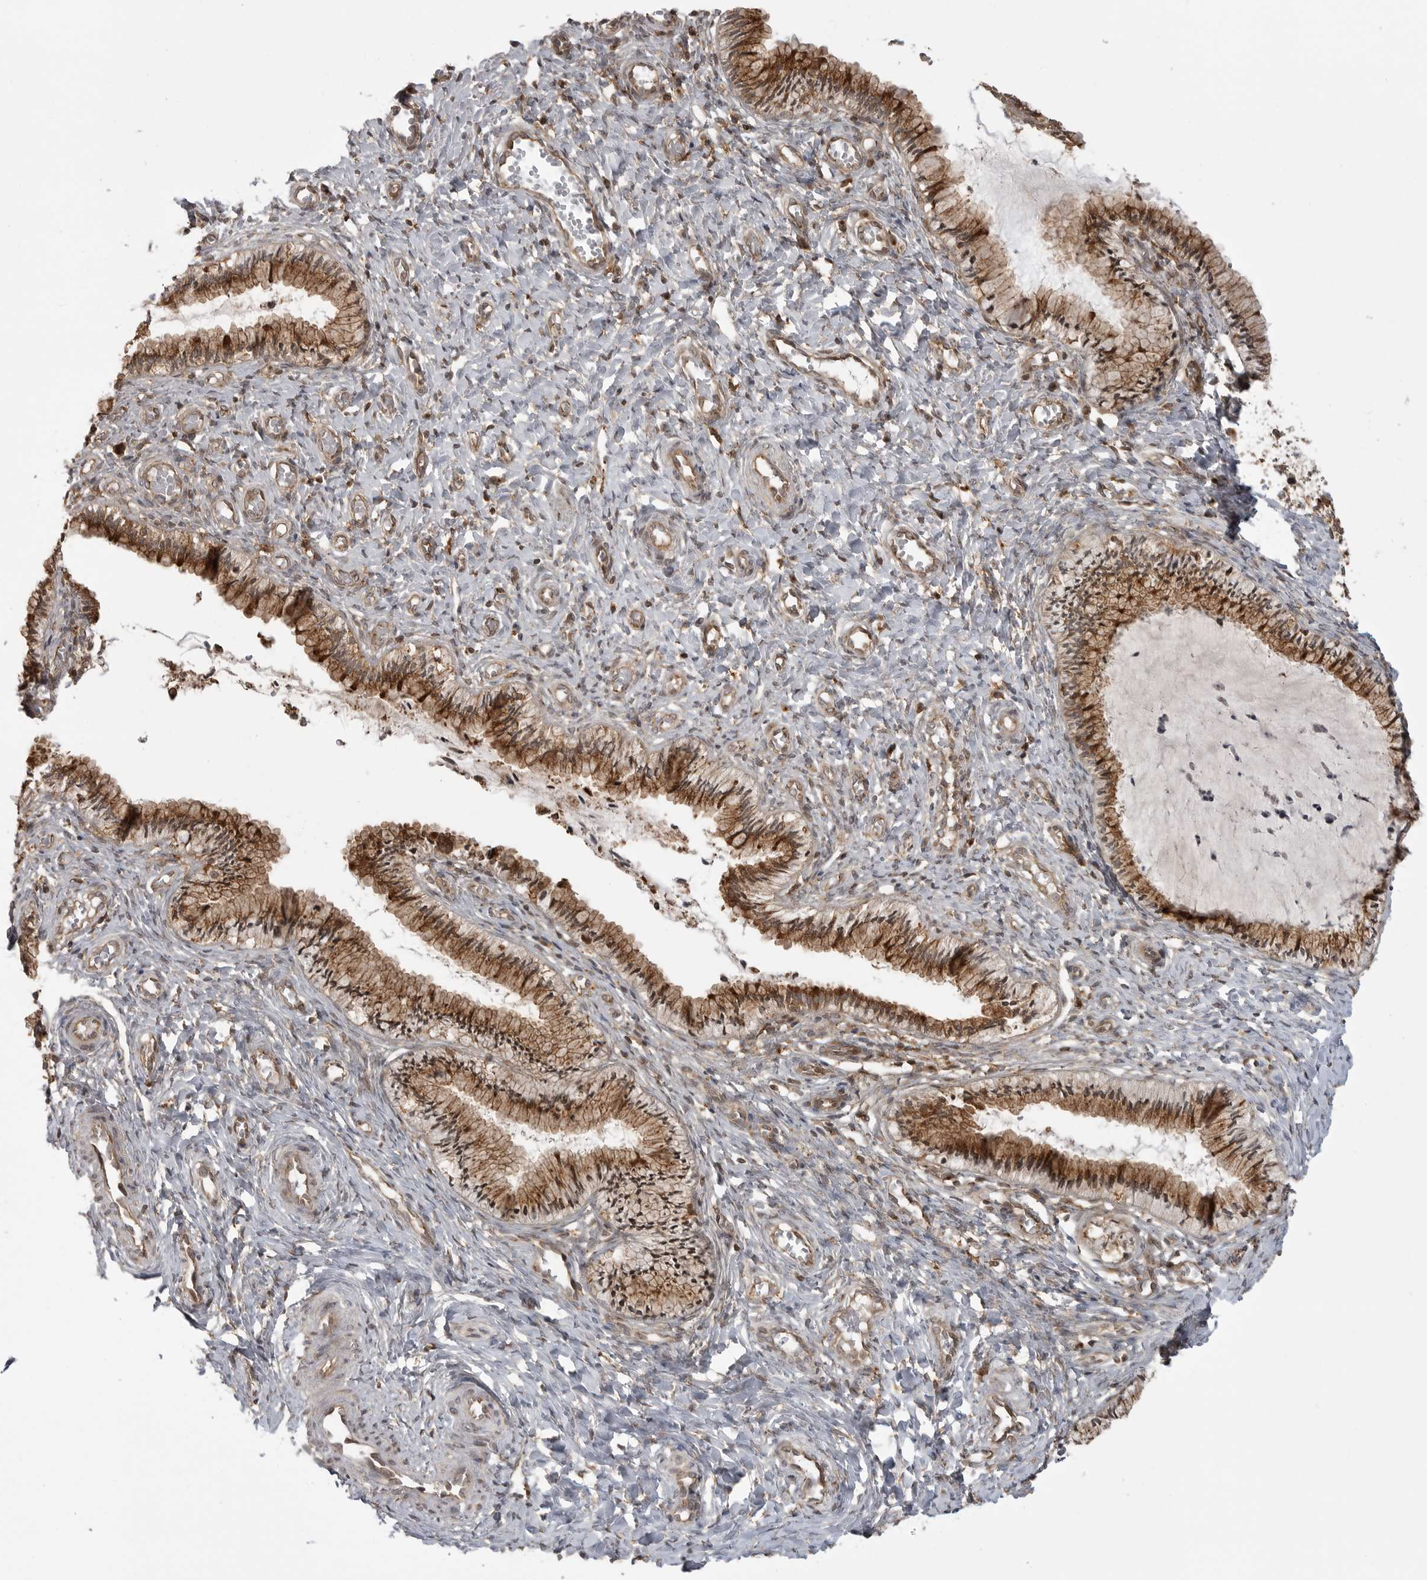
{"staining": {"intensity": "moderate", "quantity": ">75%", "location": "cytoplasmic/membranous"}, "tissue": "cervix", "cell_type": "Glandular cells", "image_type": "normal", "snomed": [{"axis": "morphology", "description": "Normal tissue, NOS"}, {"axis": "topography", "description": "Cervix"}], "caption": "A high-resolution photomicrograph shows IHC staining of unremarkable cervix, which demonstrates moderate cytoplasmic/membranous positivity in about >75% of glandular cells.", "gene": "FAT3", "patient": {"sex": "female", "age": 27}}